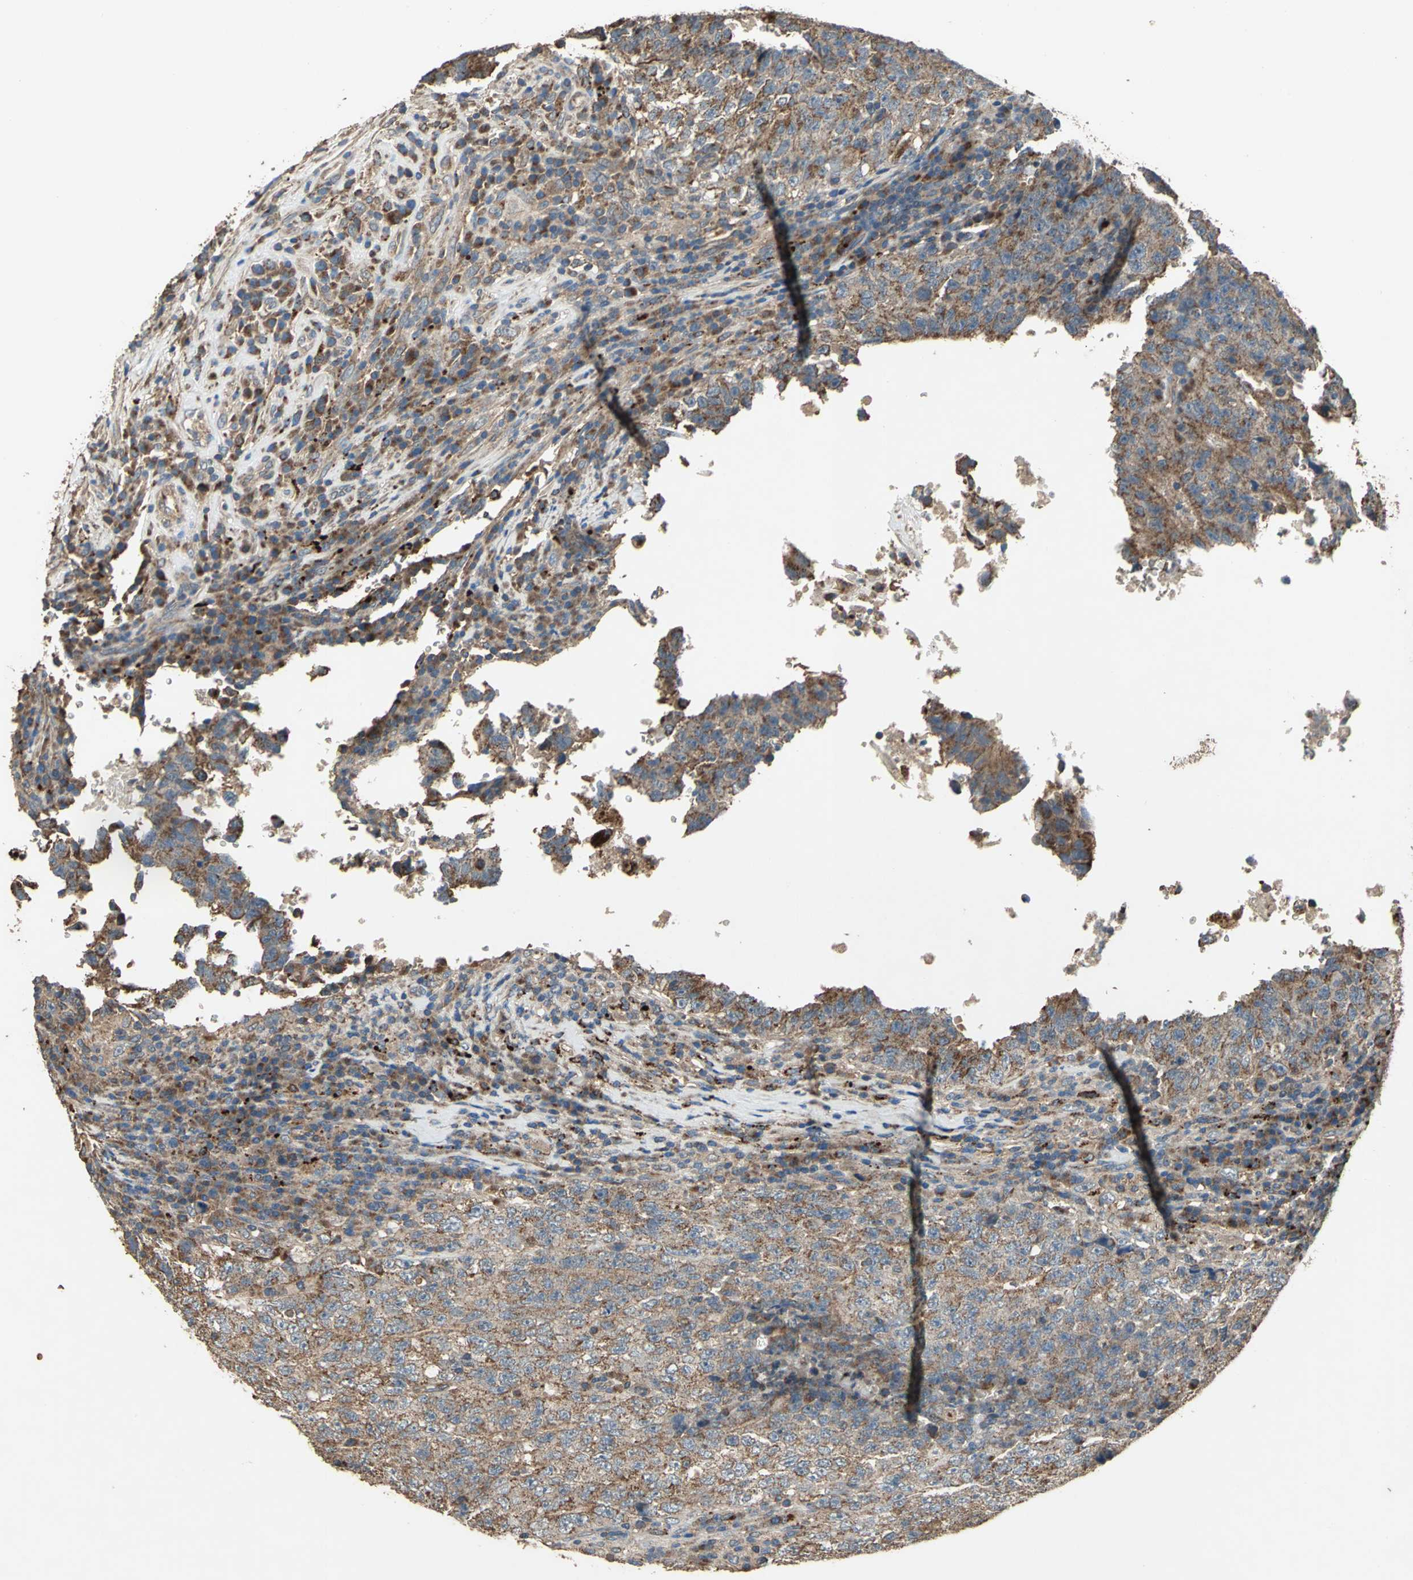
{"staining": {"intensity": "strong", "quantity": ">75%", "location": "cytoplasmic/membranous"}, "tissue": "testis cancer", "cell_type": "Tumor cells", "image_type": "cancer", "snomed": [{"axis": "morphology", "description": "Necrosis, NOS"}, {"axis": "morphology", "description": "Carcinoma, Embryonal, NOS"}, {"axis": "topography", "description": "Testis"}], "caption": "Testis cancer was stained to show a protein in brown. There is high levels of strong cytoplasmic/membranous expression in approximately >75% of tumor cells. (DAB IHC, brown staining for protein, blue staining for nuclei).", "gene": "POLRMT", "patient": {"sex": "male", "age": 19}}